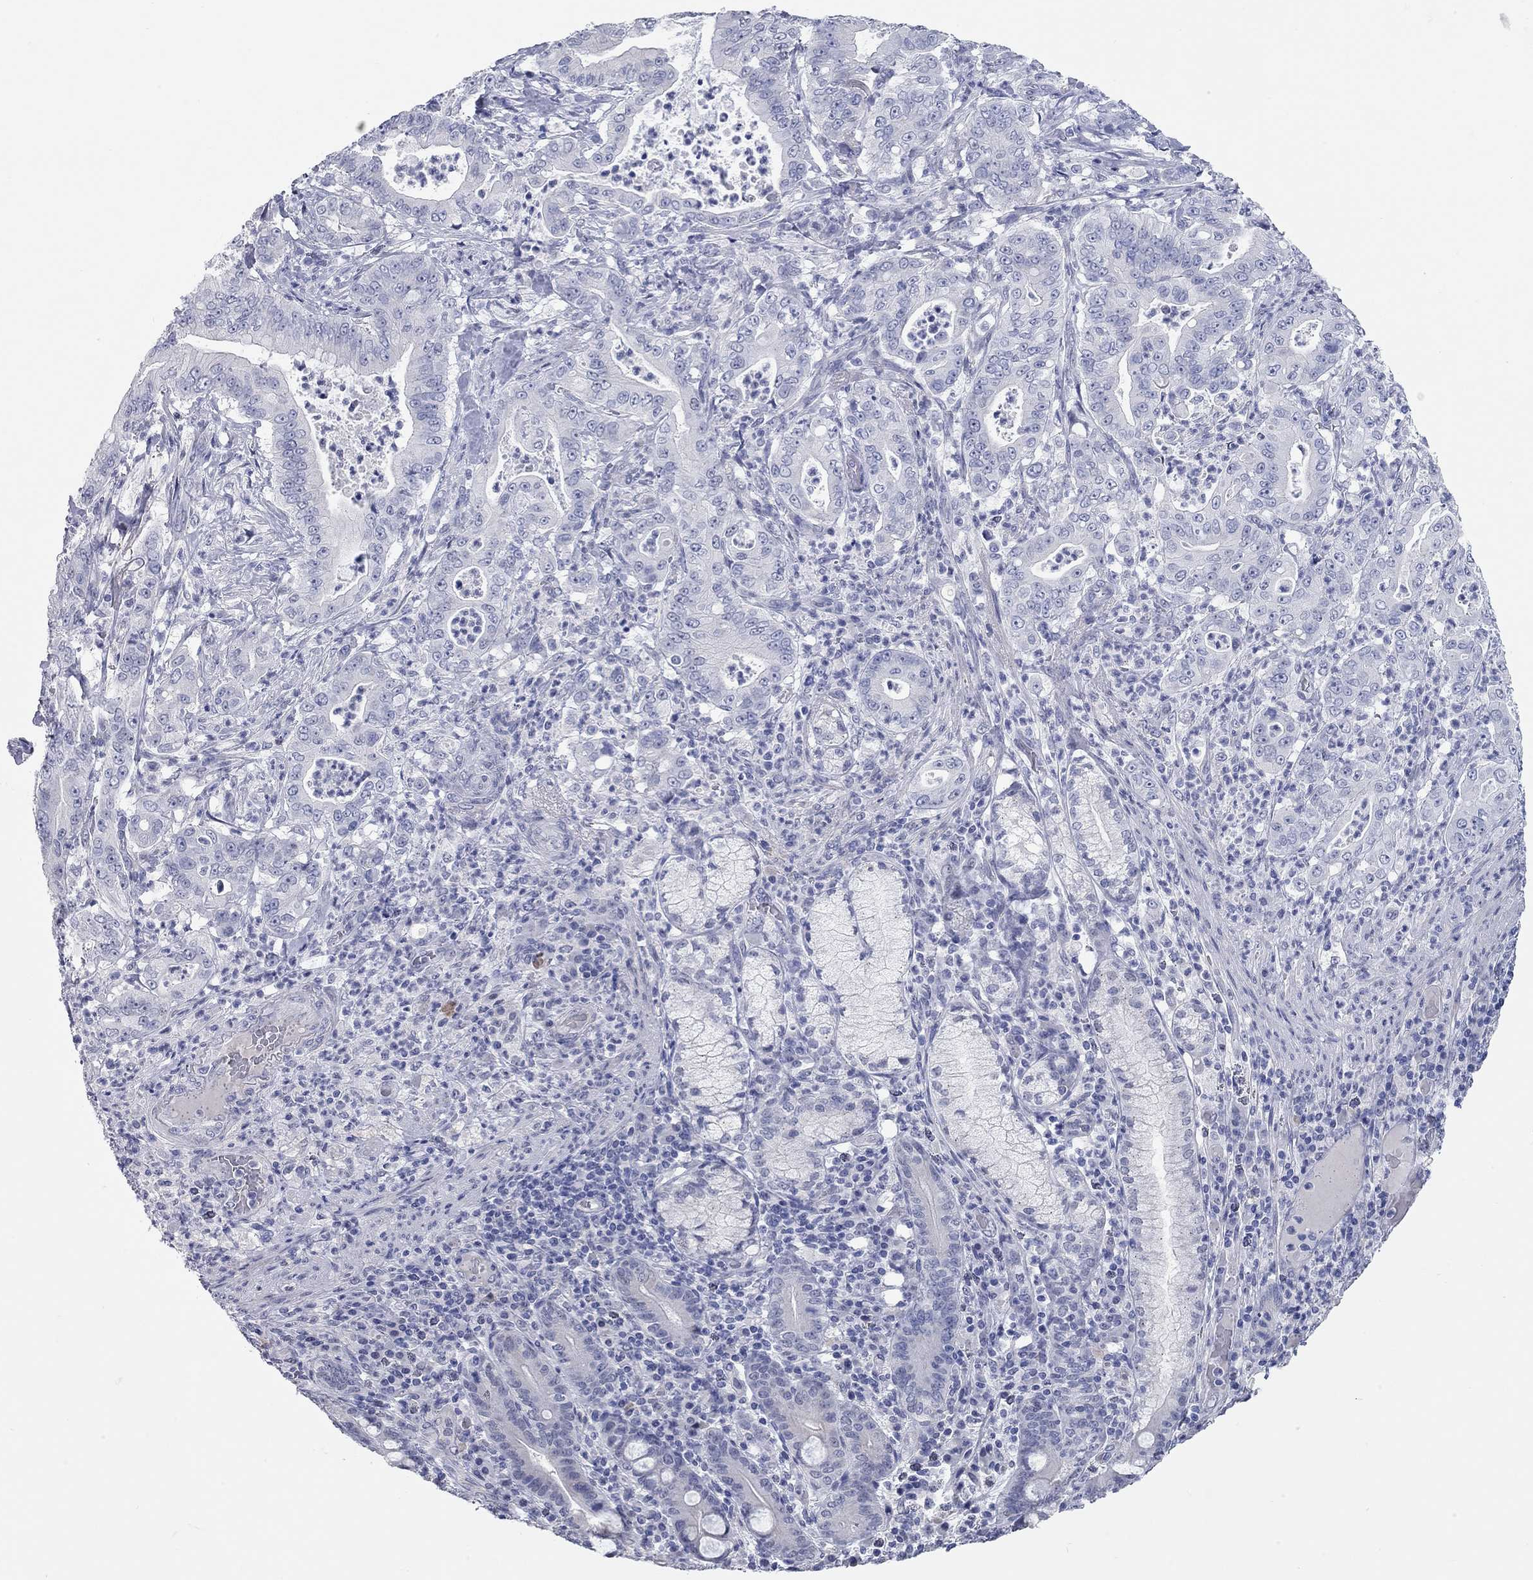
{"staining": {"intensity": "negative", "quantity": "none", "location": "none"}, "tissue": "pancreatic cancer", "cell_type": "Tumor cells", "image_type": "cancer", "snomed": [{"axis": "morphology", "description": "Adenocarcinoma, NOS"}, {"axis": "topography", "description": "Pancreas"}], "caption": "Immunohistochemistry photomicrograph of human pancreatic cancer stained for a protein (brown), which reveals no staining in tumor cells.", "gene": "WASF3", "patient": {"sex": "male", "age": 71}}